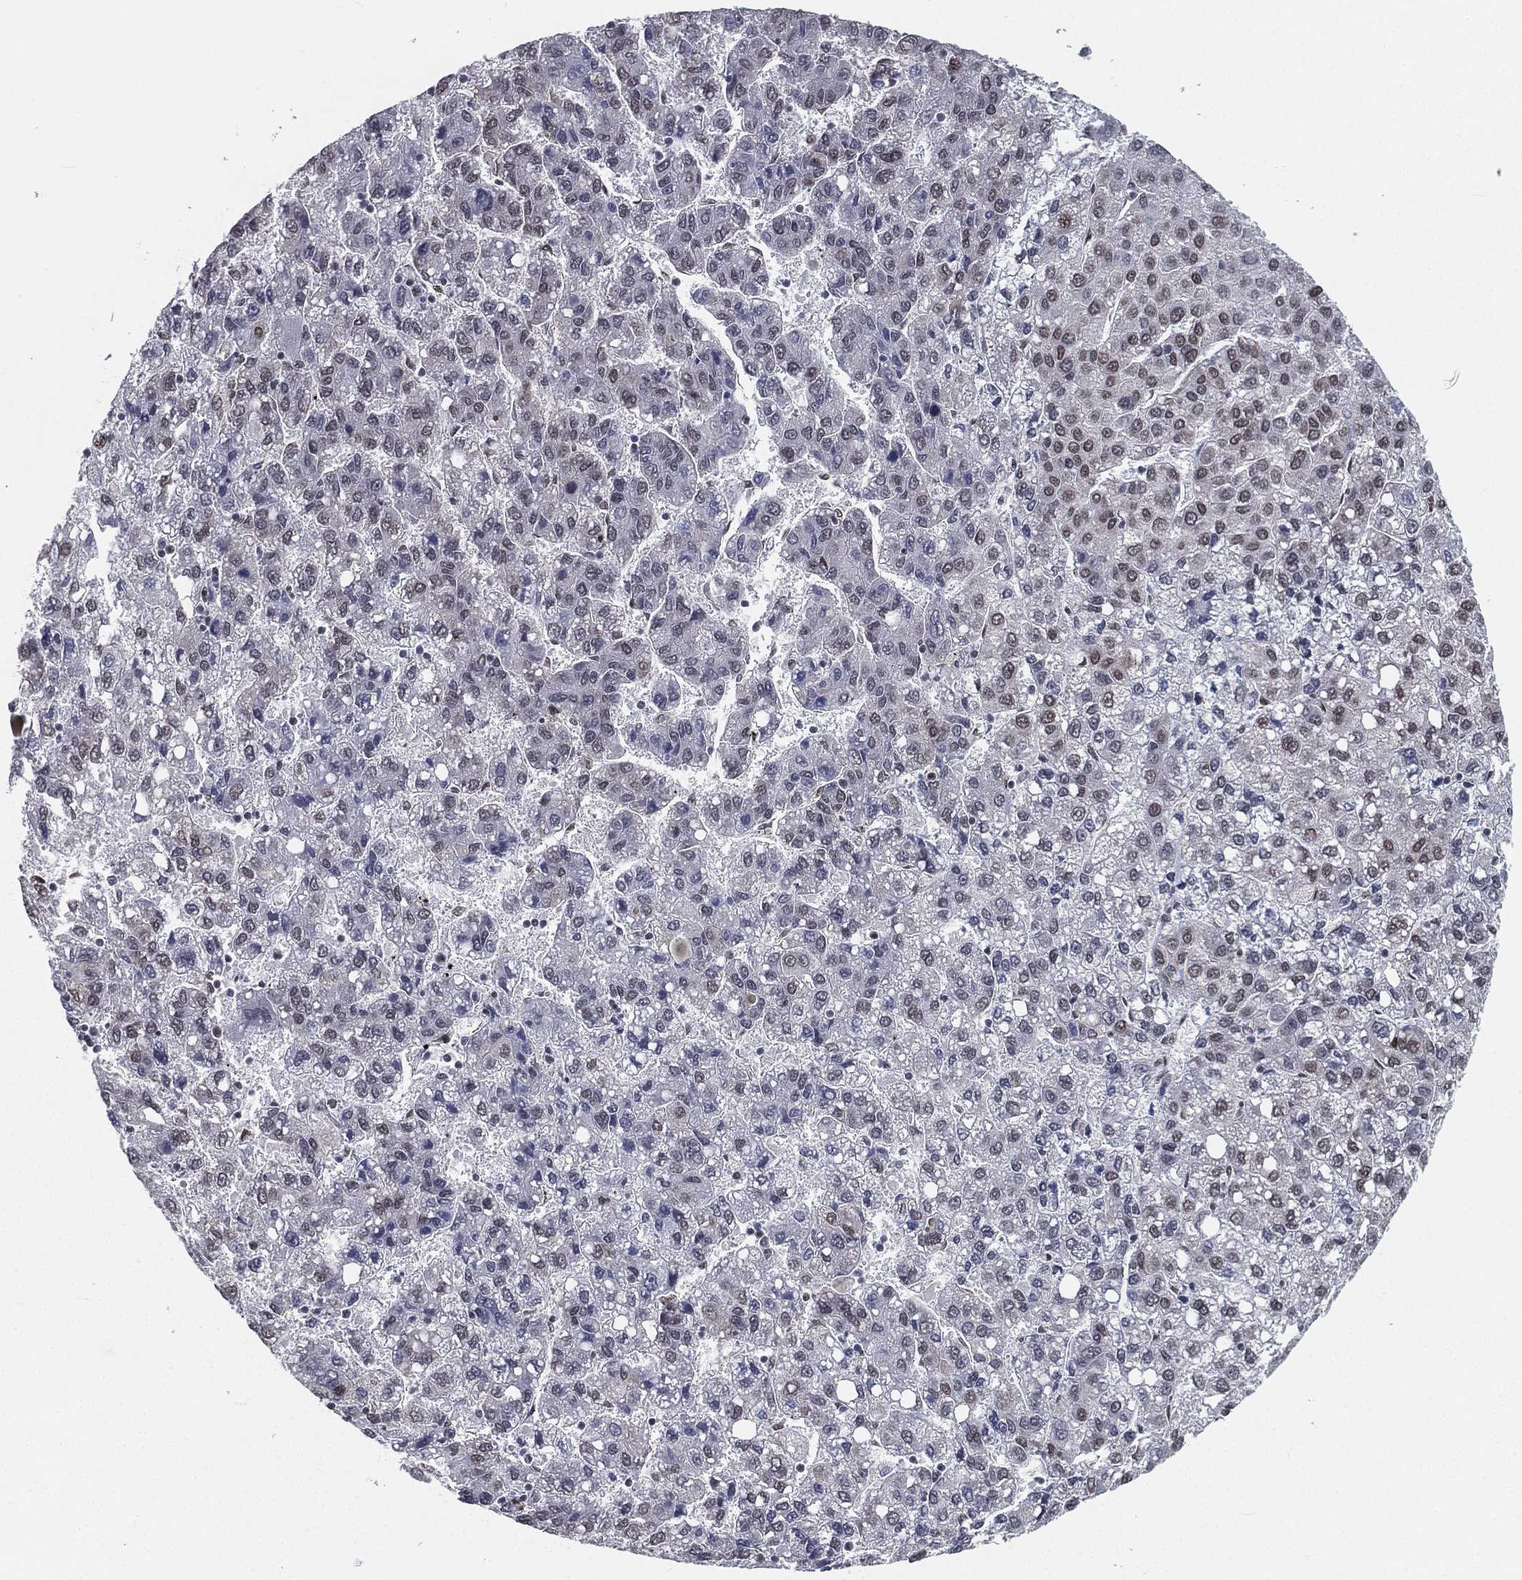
{"staining": {"intensity": "weak", "quantity": "<25%", "location": "nuclear"}, "tissue": "liver cancer", "cell_type": "Tumor cells", "image_type": "cancer", "snomed": [{"axis": "morphology", "description": "Carcinoma, Hepatocellular, NOS"}, {"axis": "topography", "description": "Liver"}], "caption": "Immunohistochemistry of human hepatocellular carcinoma (liver) shows no expression in tumor cells.", "gene": "FUBP3", "patient": {"sex": "female", "age": 82}}